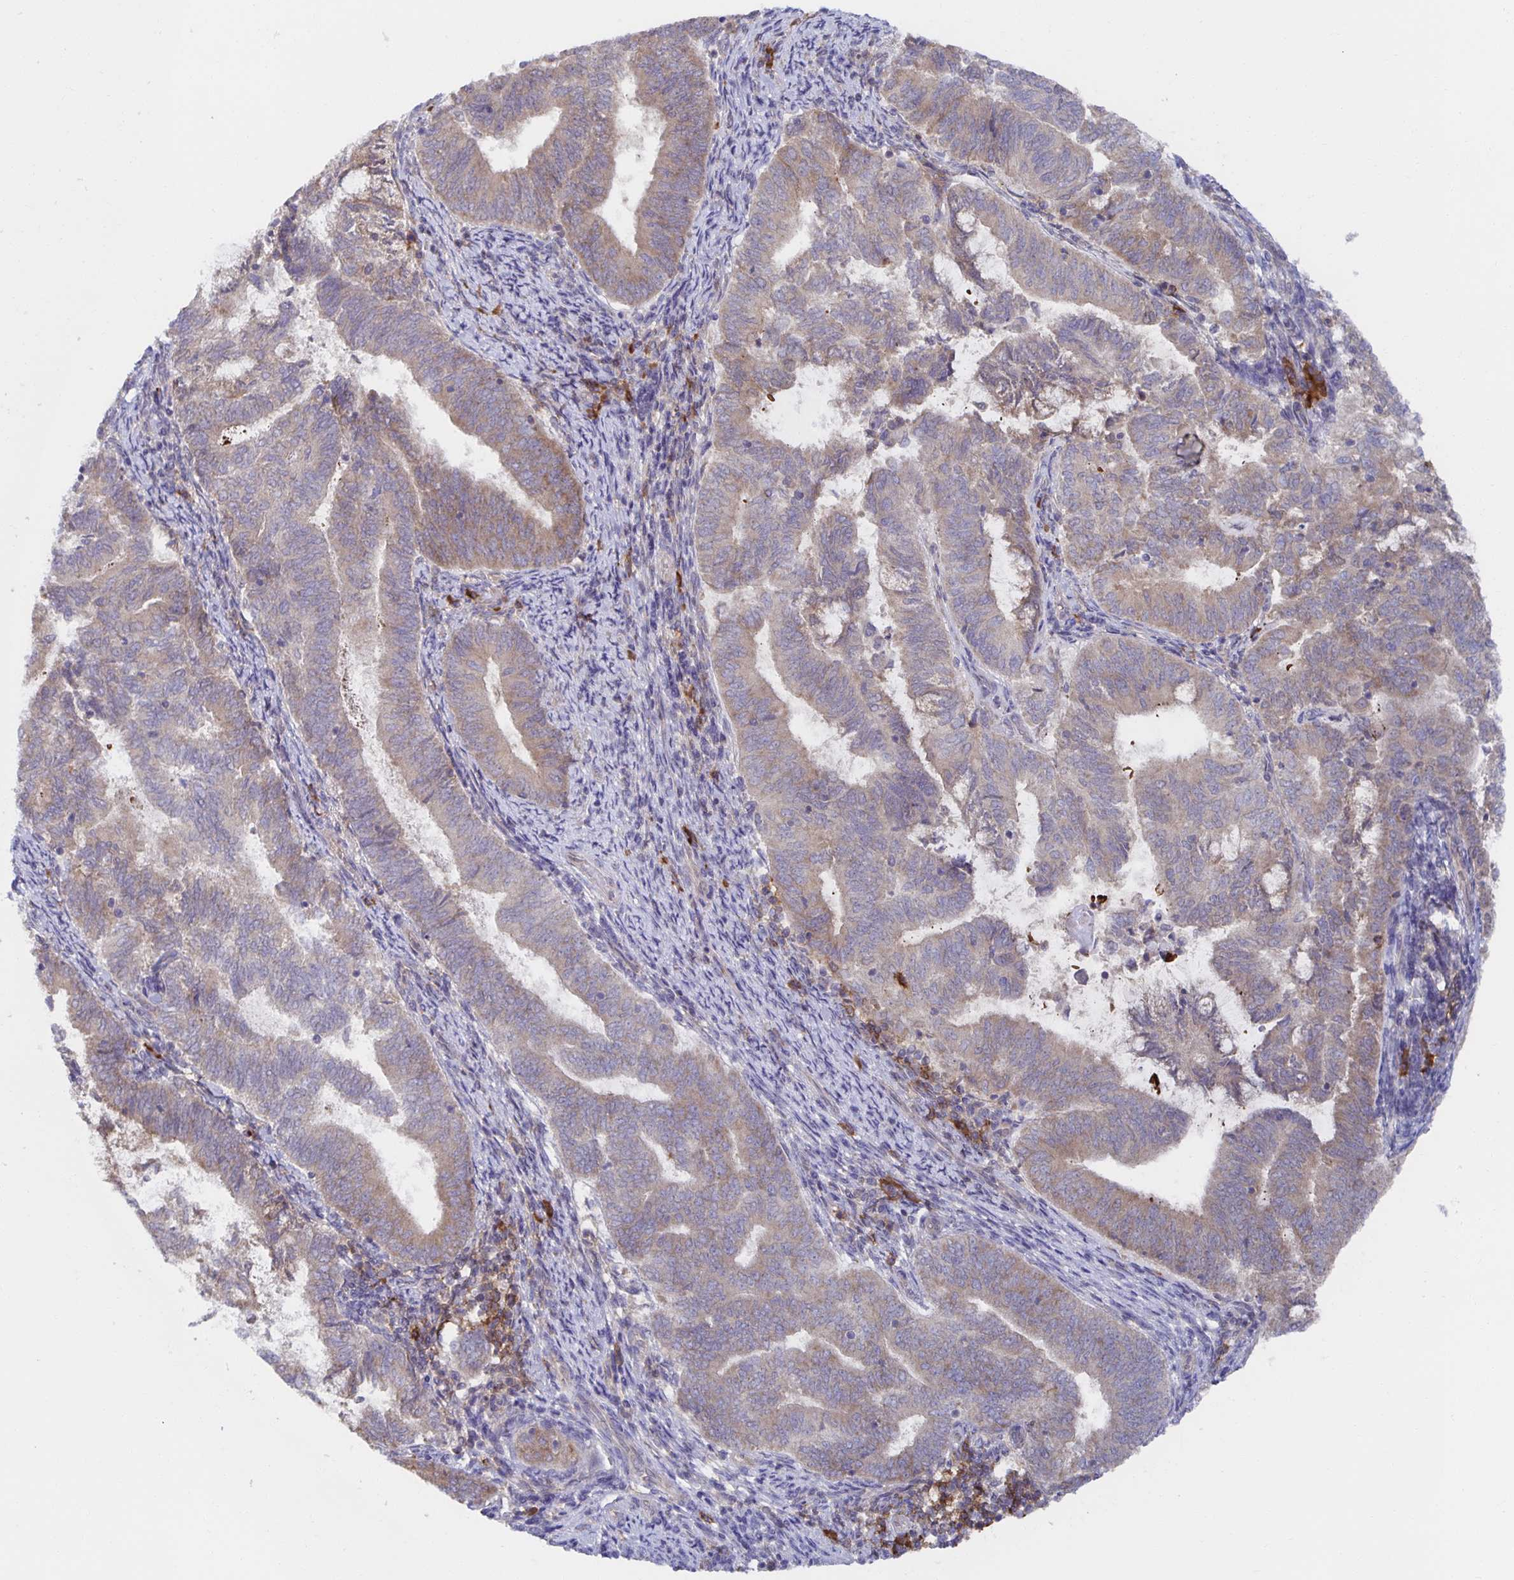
{"staining": {"intensity": "weak", "quantity": "25%-75%", "location": "cytoplasmic/membranous"}, "tissue": "endometrial cancer", "cell_type": "Tumor cells", "image_type": "cancer", "snomed": [{"axis": "morphology", "description": "Adenocarcinoma, NOS"}, {"axis": "topography", "description": "Endometrium"}], "caption": "A low amount of weak cytoplasmic/membranous positivity is present in approximately 25%-75% of tumor cells in adenocarcinoma (endometrial) tissue. (DAB (3,3'-diaminobenzidine) = brown stain, brightfield microscopy at high magnification).", "gene": "BAD", "patient": {"sex": "female", "age": 65}}